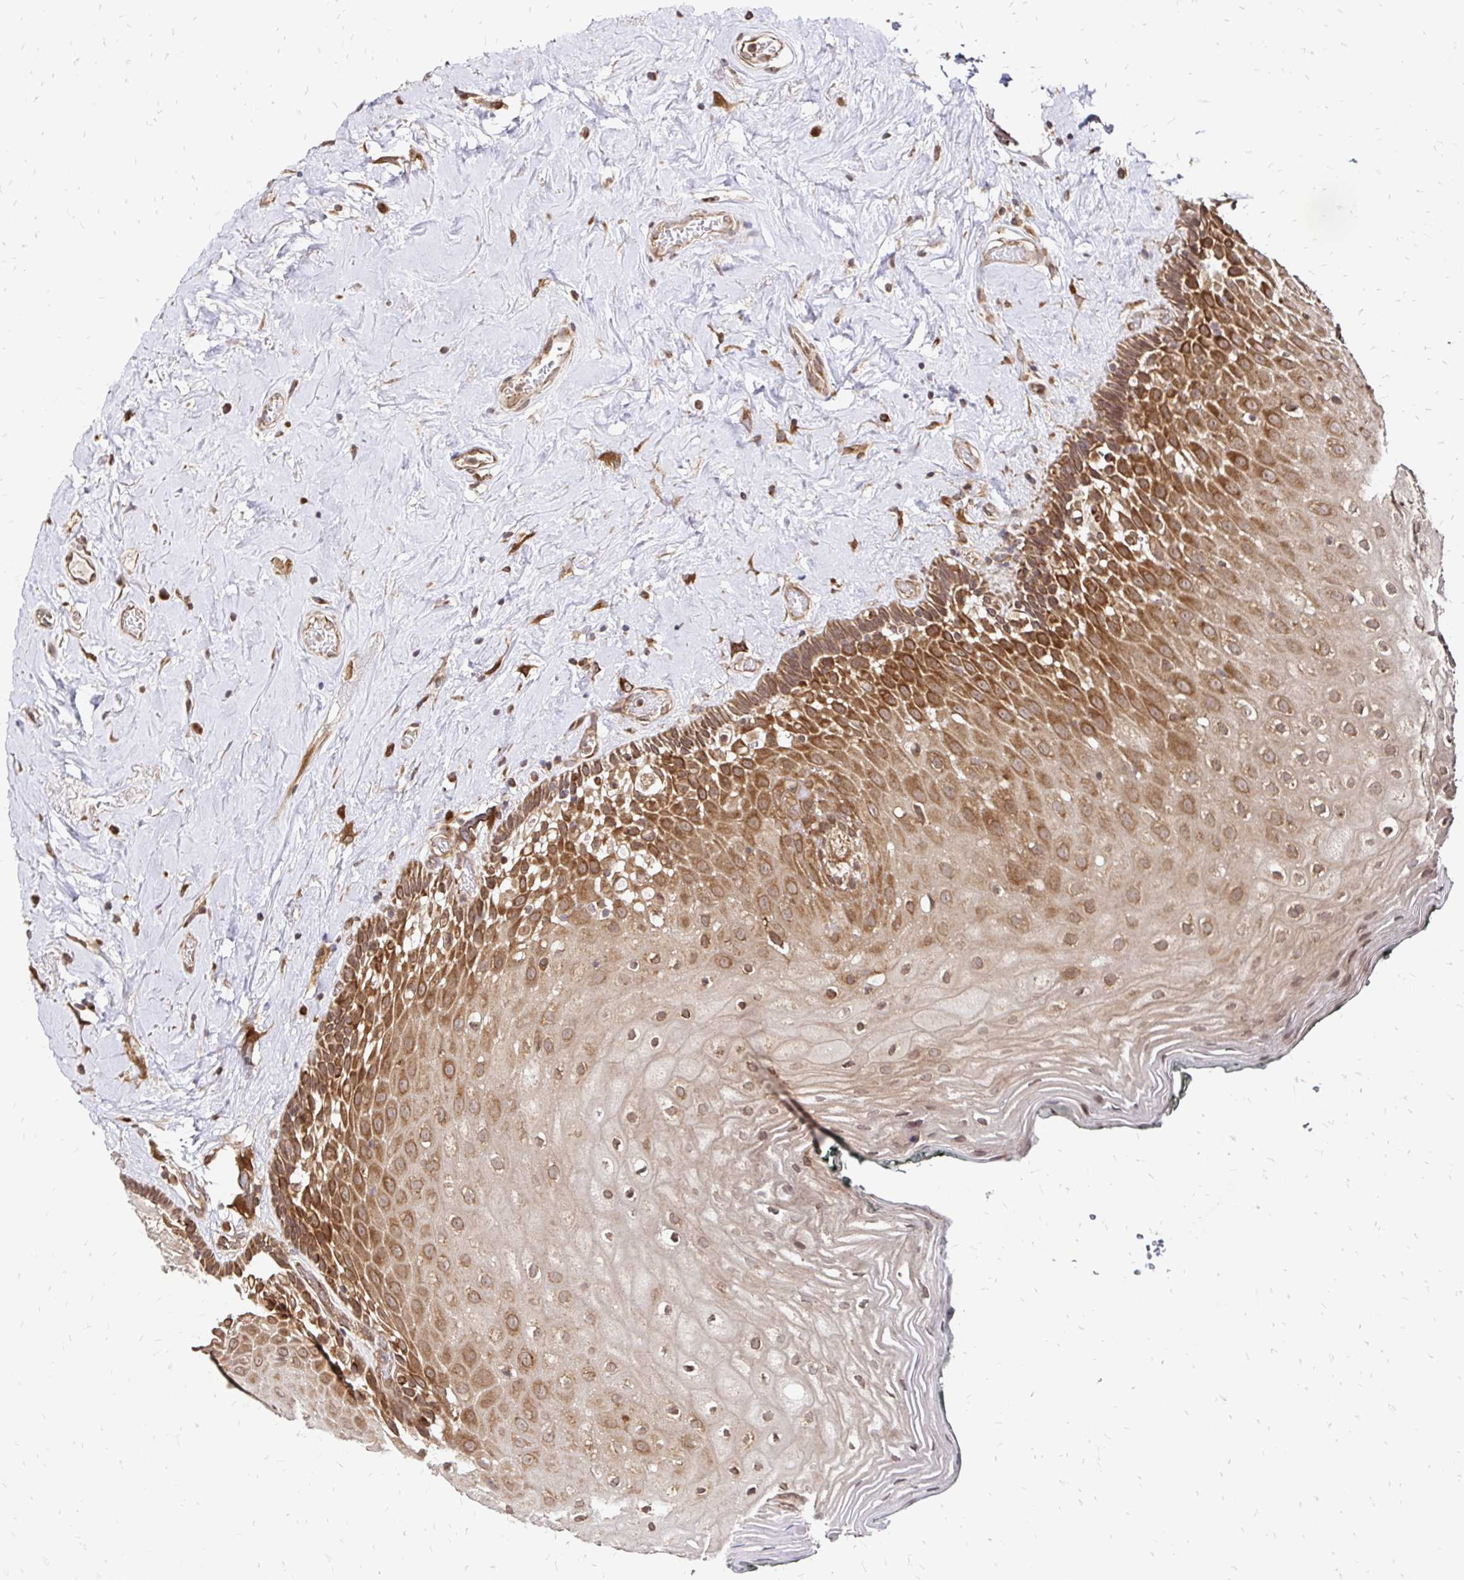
{"staining": {"intensity": "moderate", "quantity": ">75%", "location": "cytoplasmic/membranous"}, "tissue": "oral mucosa", "cell_type": "Squamous epithelial cells", "image_type": "normal", "snomed": [{"axis": "morphology", "description": "Normal tissue, NOS"}, {"axis": "morphology", "description": "Squamous cell carcinoma, NOS"}, {"axis": "topography", "description": "Oral tissue"}, {"axis": "topography", "description": "Head-Neck"}], "caption": "A histopathology image of oral mucosa stained for a protein shows moderate cytoplasmic/membranous brown staining in squamous epithelial cells.", "gene": "ZW10", "patient": {"sex": "male", "age": 64}}